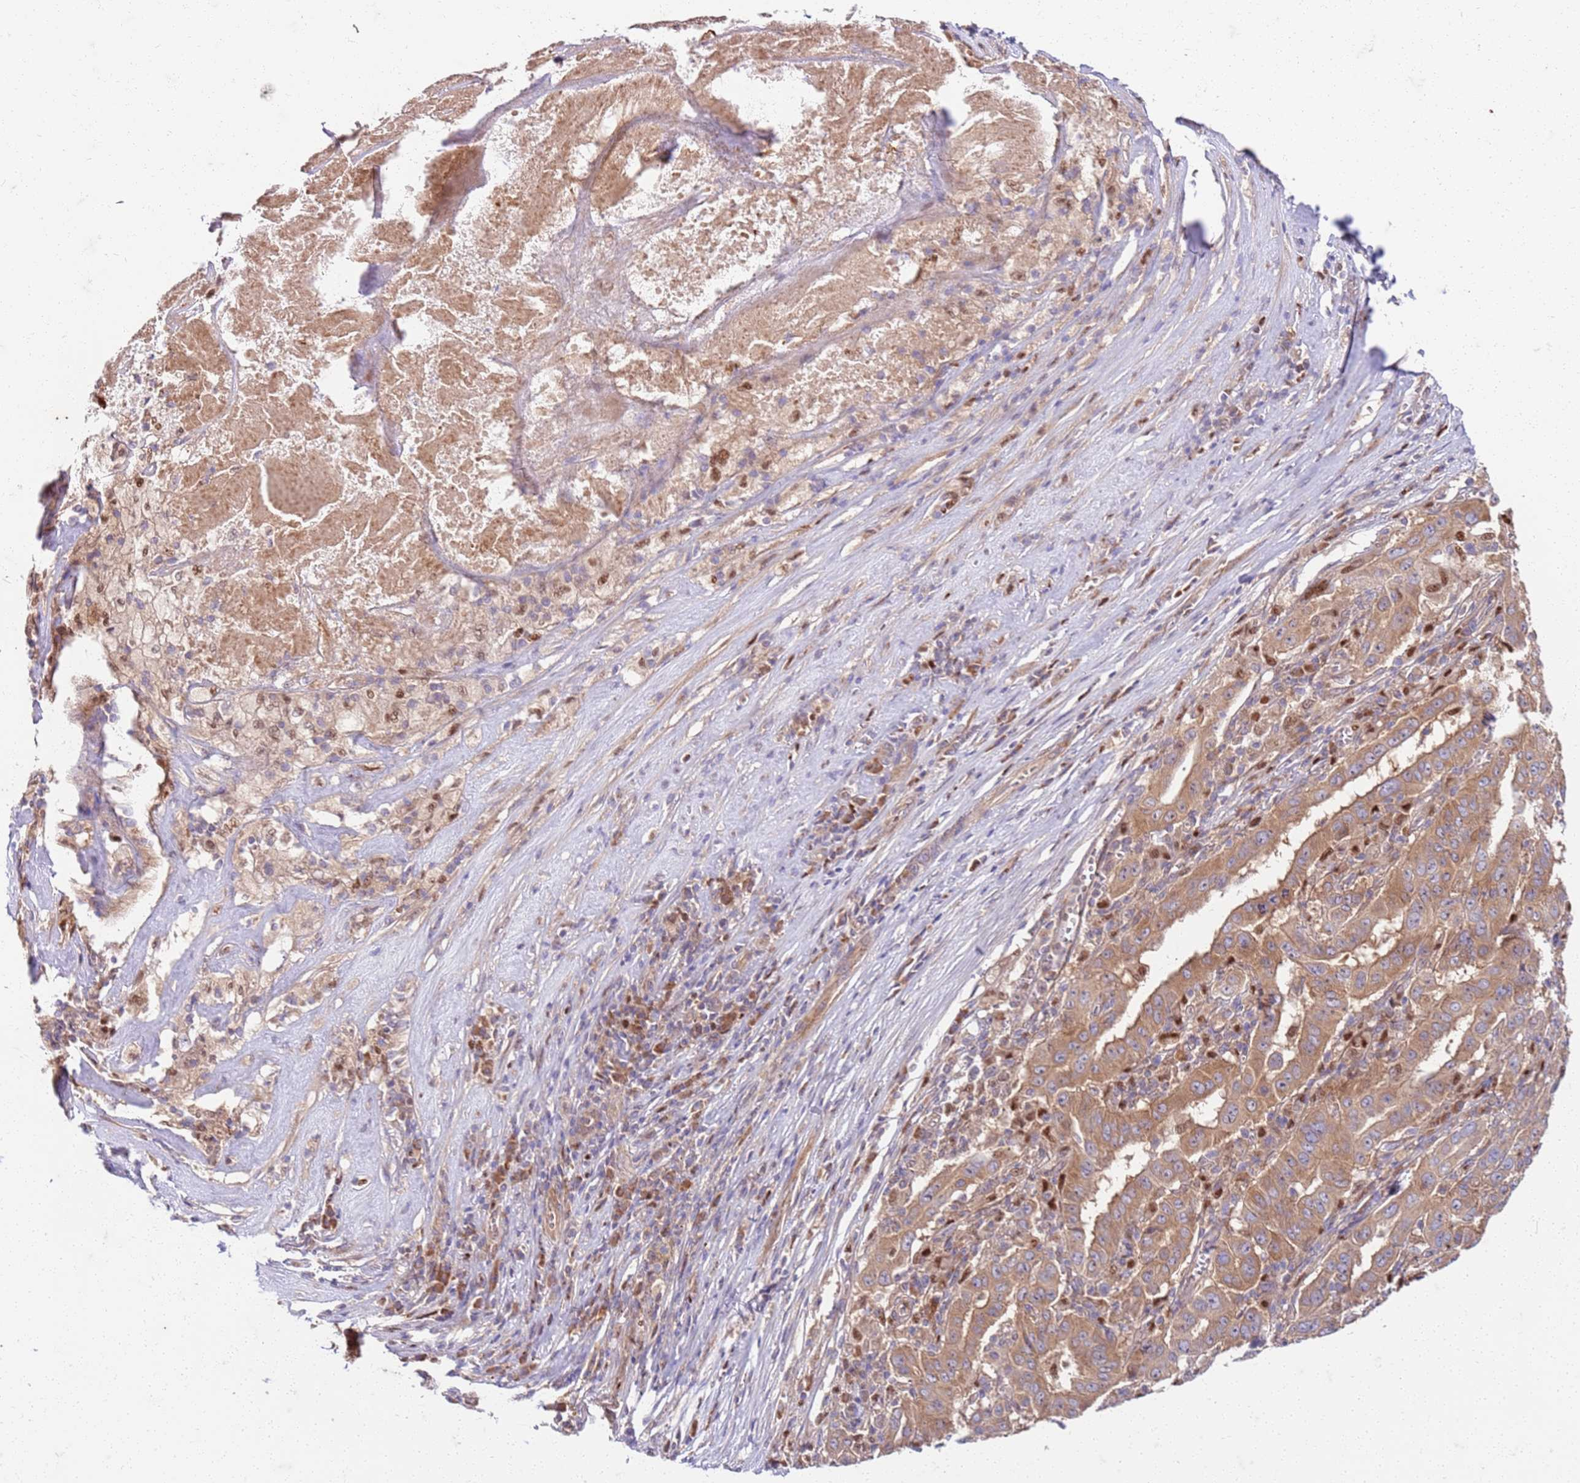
{"staining": {"intensity": "moderate", "quantity": ">75%", "location": "cytoplasmic/membranous"}, "tissue": "pancreatic cancer", "cell_type": "Tumor cells", "image_type": "cancer", "snomed": [{"axis": "morphology", "description": "Adenocarcinoma, NOS"}, {"axis": "topography", "description": "Pancreas"}], "caption": "Adenocarcinoma (pancreatic) stained with a brown dye shows moderate cytoplasmic/membranous positive staining in about >75% of tumor cells.", "gene": "OSBP", "patient": {"sex": "male", "age": 63}}